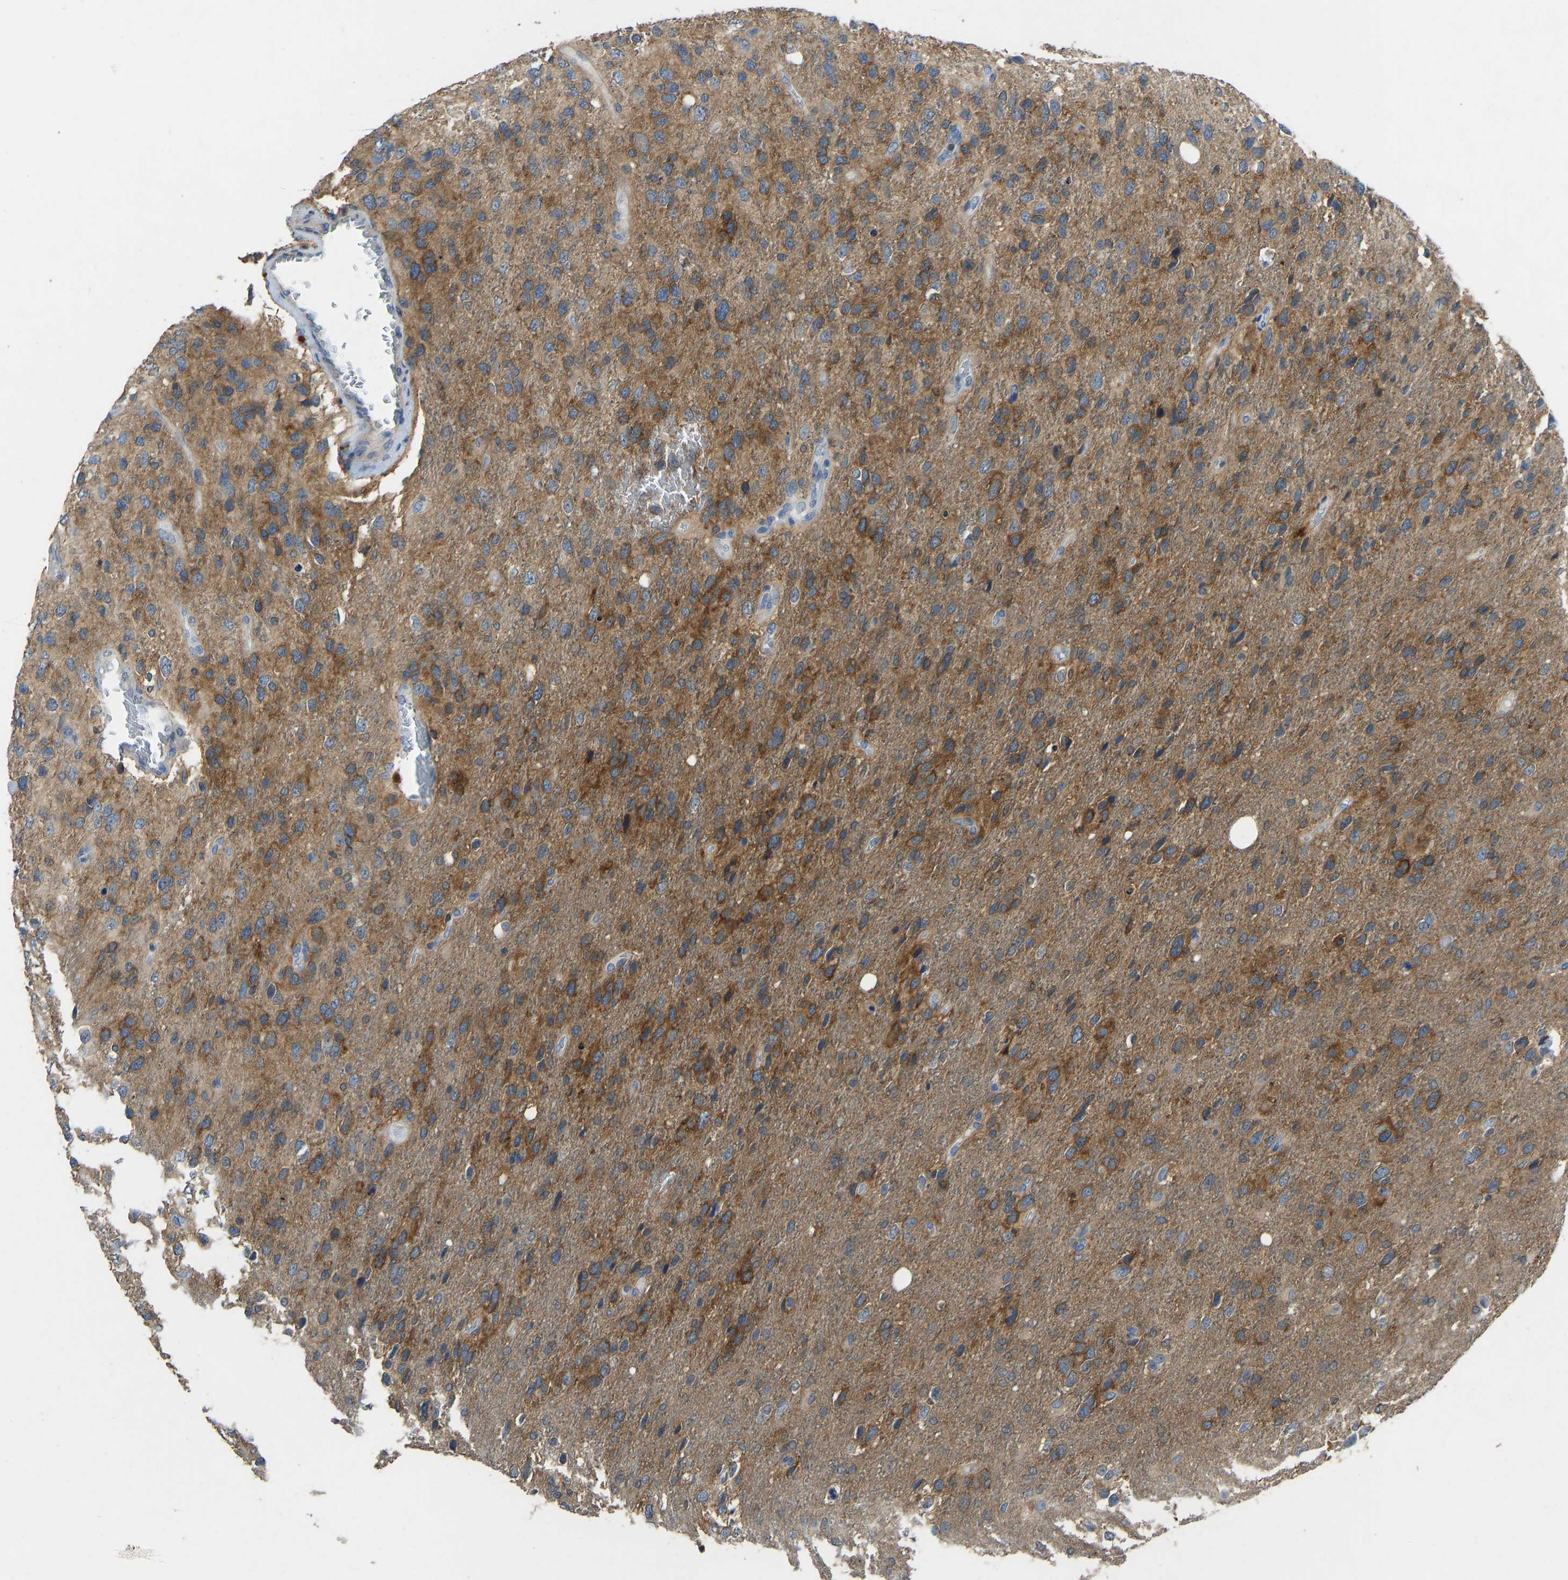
{"staining": {"intensity": "moderate", "quantity": ">75%", "location": "cytoplasmic/membranous"}, "tissue": "glioma", "cell_type": "Tumor cells", "image_type": "cancer", "snomed": [{"axis": "morphology", "description": "Glioma, malignant, High grade"}, {"axis": "topography", "description": "Brain"}], "caption": "Malignant glioma (high-grade) stained with a brown dye exhibits moderate cytoplasmic/membranous positive positivity in about >75% of tumor cells.", "gene": "NDRG3", "patient": {"sex": "female", "age": 58}}